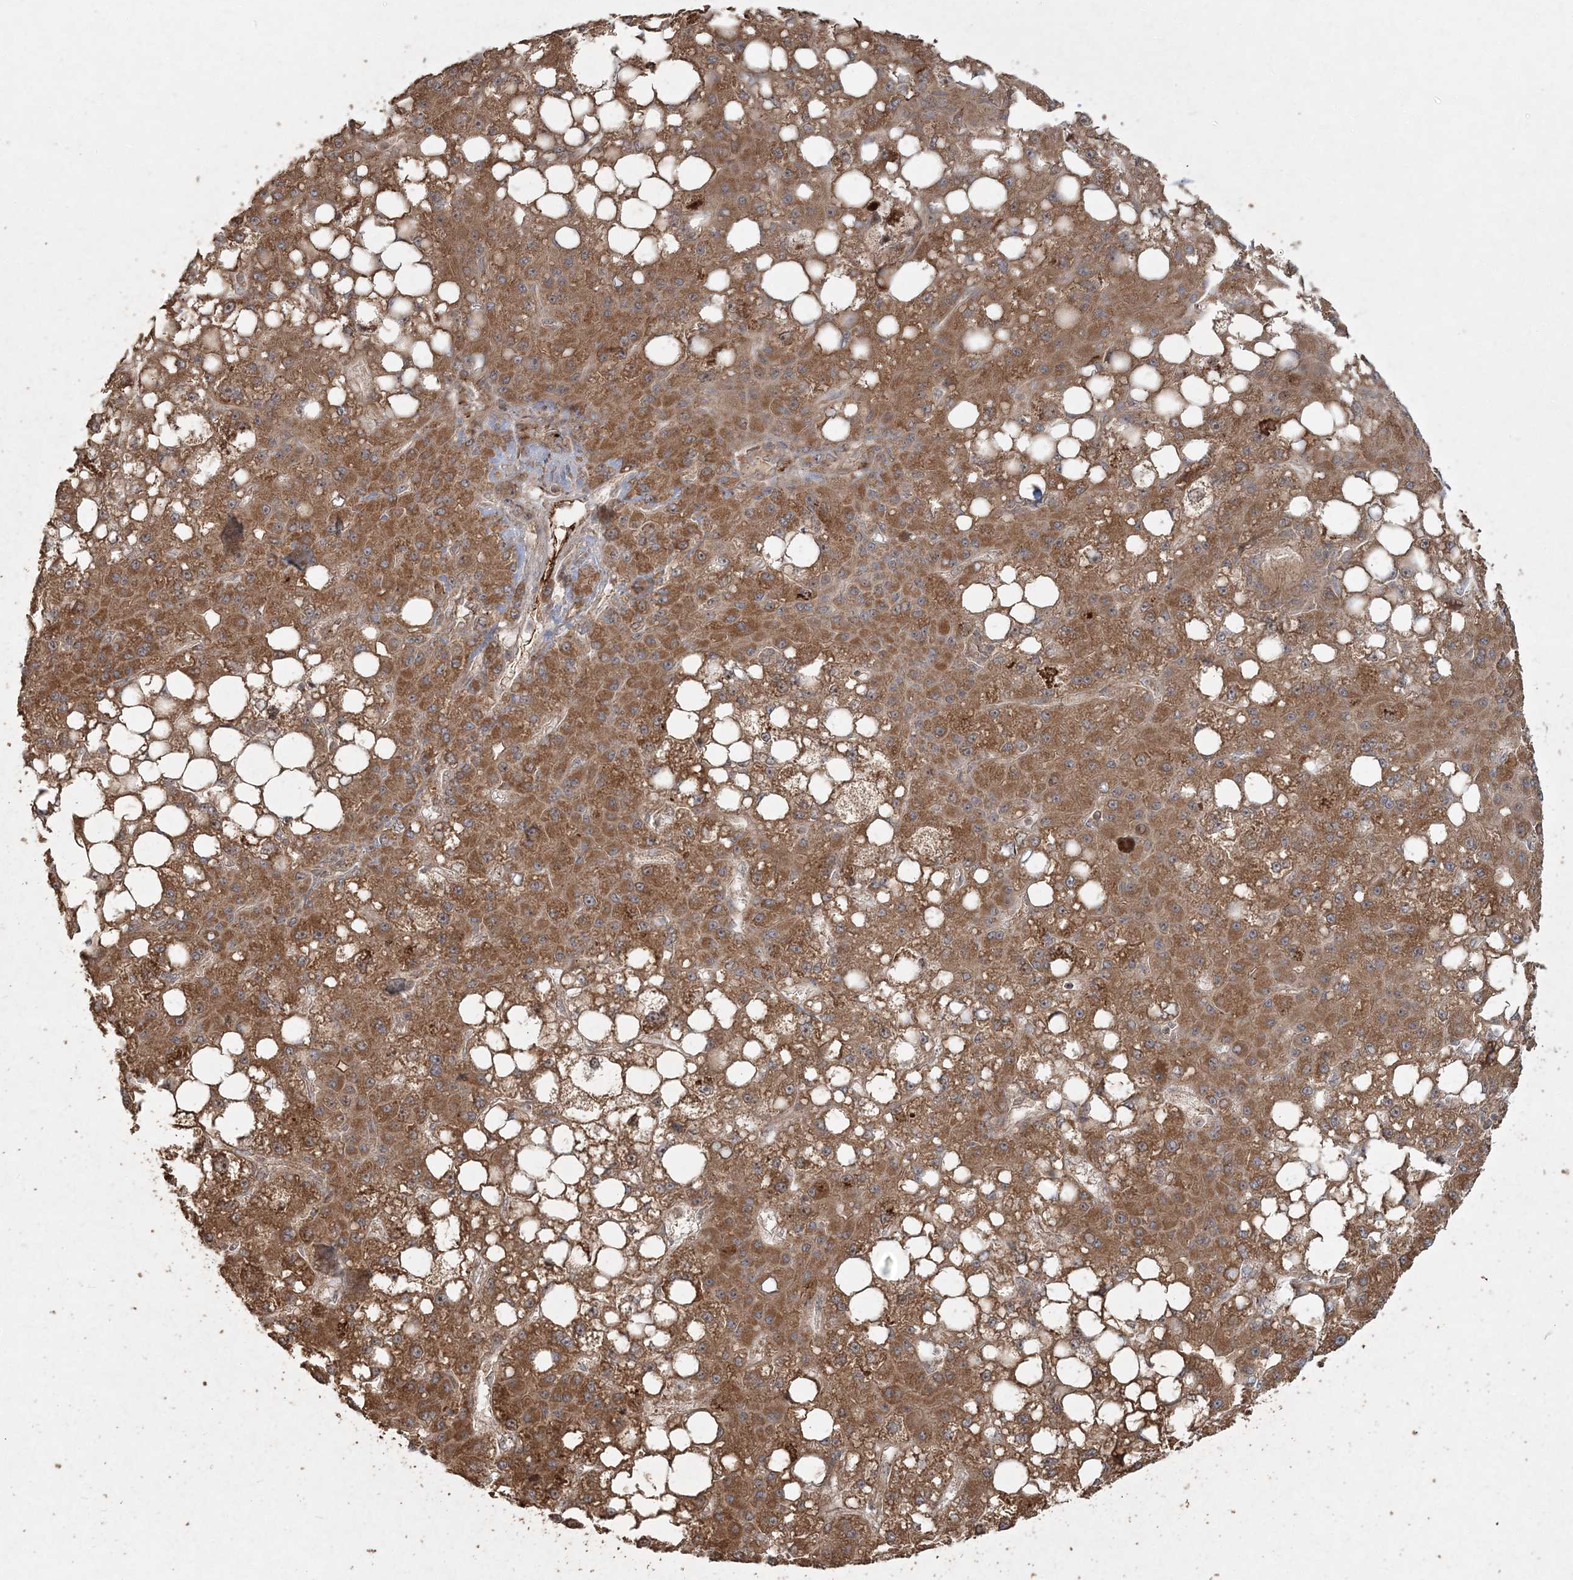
{"staining": {"intensity": "moderate", "quantity": ">75%", "location": "cytoplasmic/membranous"}, "tissue": "liver cancer", "cell_type": "Tumor cells", "image_type": "cancer", "snomed": [{"axis": "morphology", "description": "Carcinoma, Hepatocellular, NOS"}, {"axis": "topography", "description": "Liver"}], "caption": "Immunohistochemistry (IHC) of liver cancer (hepatocellular carcinoma) shows medium levels of moderate cytoplasmic/membranous positivity in approximately >75% of tumor cells.", "gene": "ANAPC16", "patient": {"sex": "male", "age": 67}}